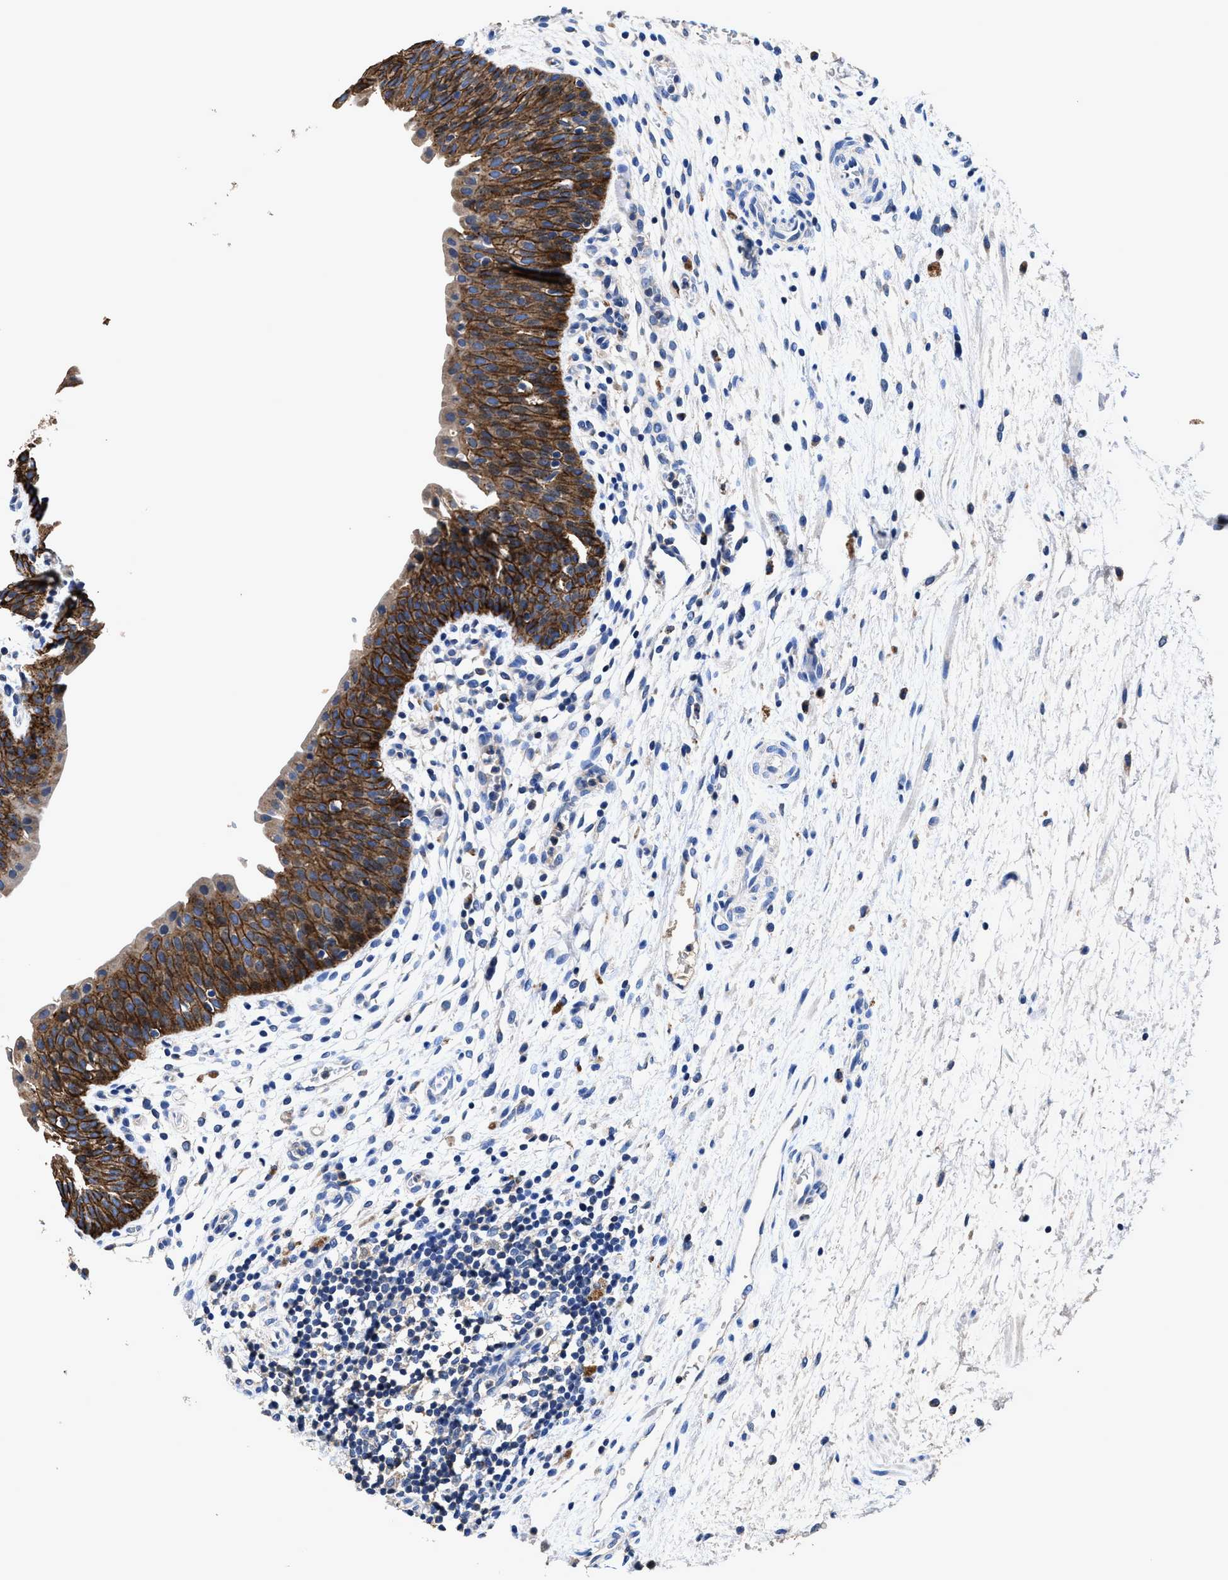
{"staining": {"intensity": "strong", "quantity": ">75%", "location": "cytoplasmic/membranous"}, "tissue": "urinary bladder", "cell_type": "Urothelial cells", "image_type": "normal", "snomed": [{"axis": "morphology", "description": "Normal tissue, NOS"}, {"axis": "topography", "description": "Urinary bladder"}], "caption": "The micrograph shows staining of unremarkable urinary bladder, revealing strong cytoplasmic/membranous protein positivity (brown color) within urothelial cells.", "gene": "UBR4", "patient": {"sex": "male", "age": 37}}